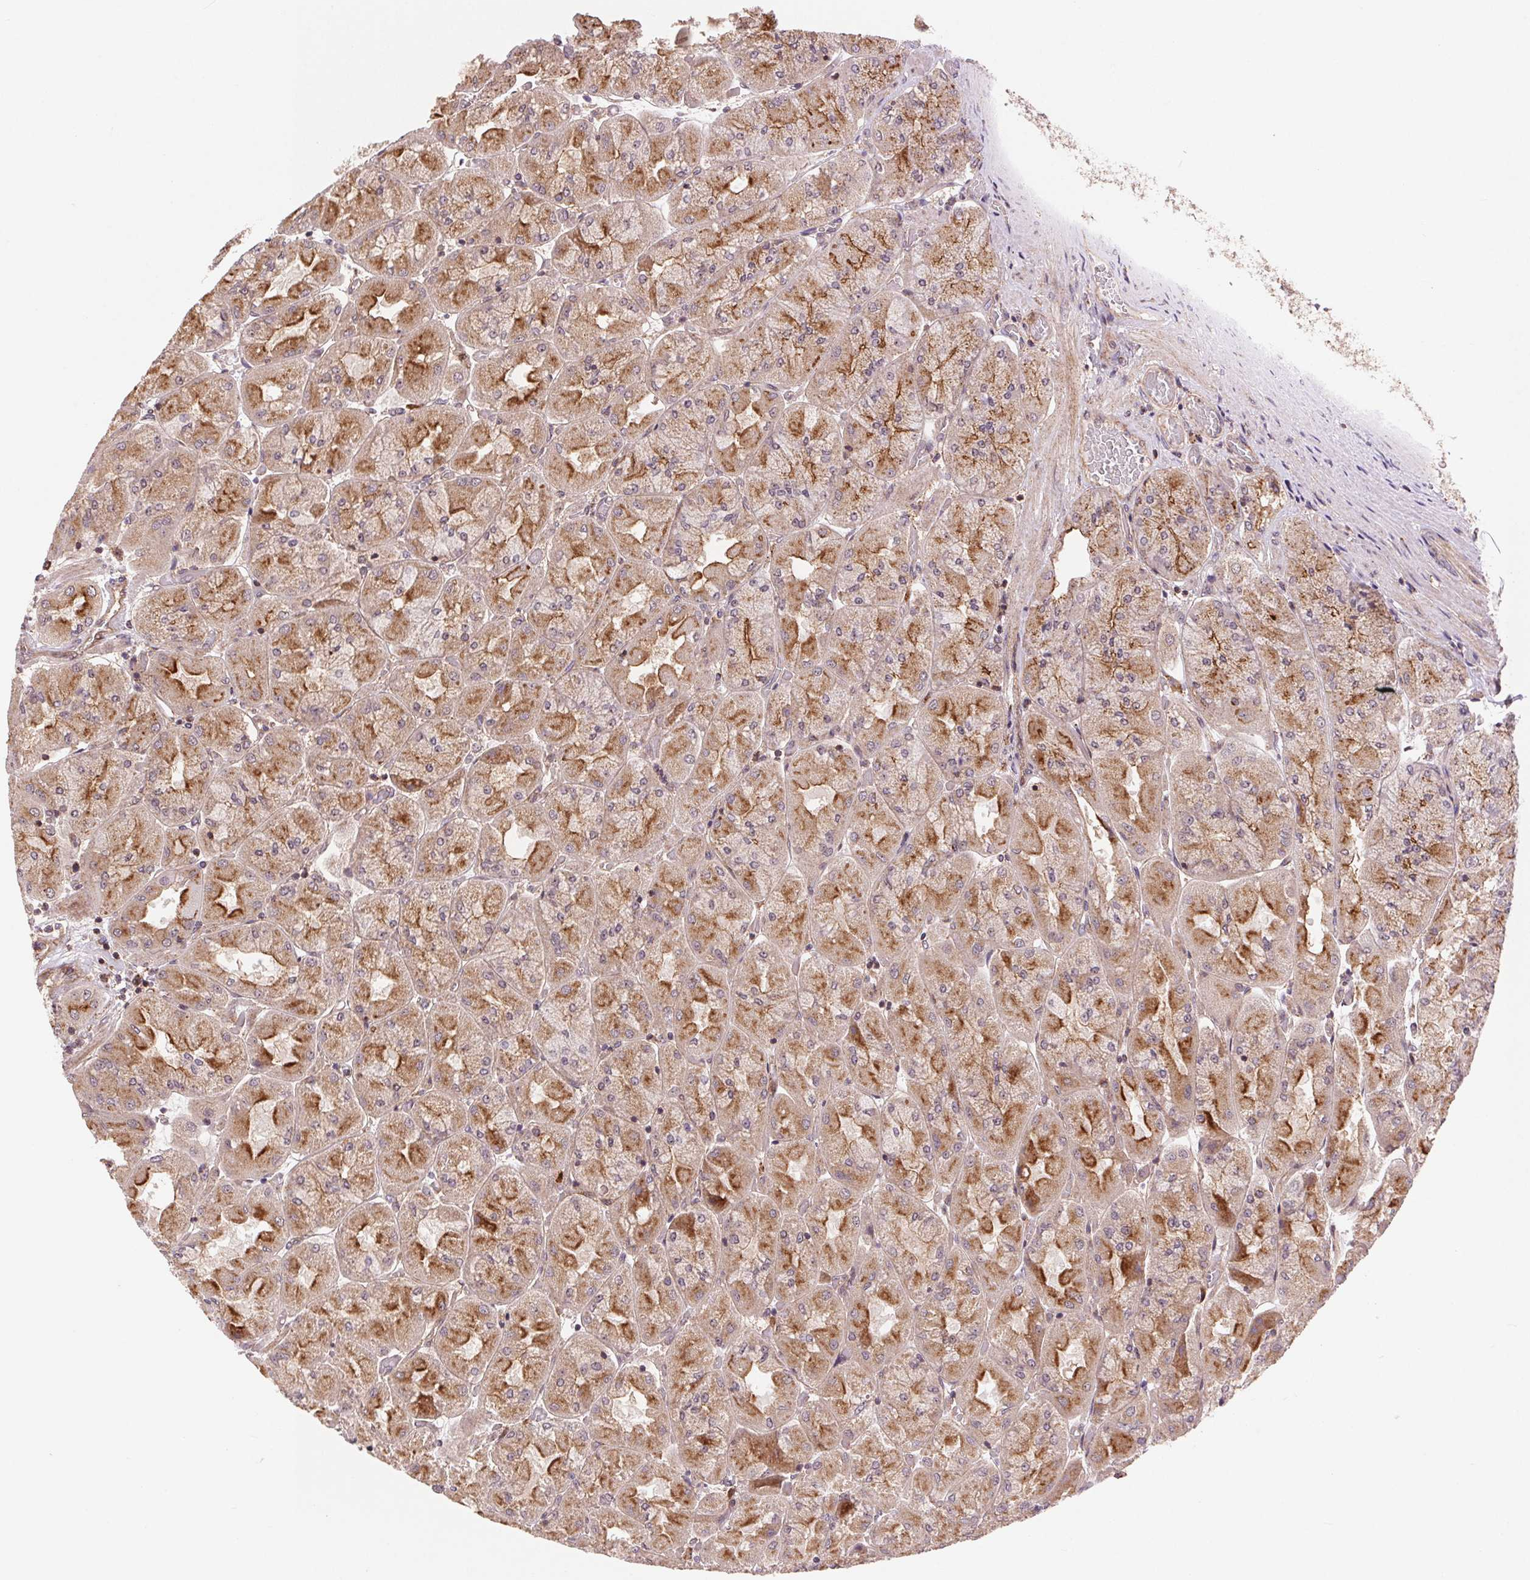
{"staining": {"intensity": "moderate", "quantity": ">75%", "location": "cytoplasmic/membranous"}, "tissue": "stomach", "cell_type": "Glandular cells", "image_type": "normal", "snomed": [{"axis": "morphology", "description": "Normal tissue, NOS"}, {"axis": "topography", "description": "Stomach"}], "caption": "This image reveals IHC staining of unremarkable stomach, with medium moderate cytoplasmic/membranous staining in about >75% of glandular cells.", "gene": "CHMP4B", "patient": {"sex": "female", "age": 61}}